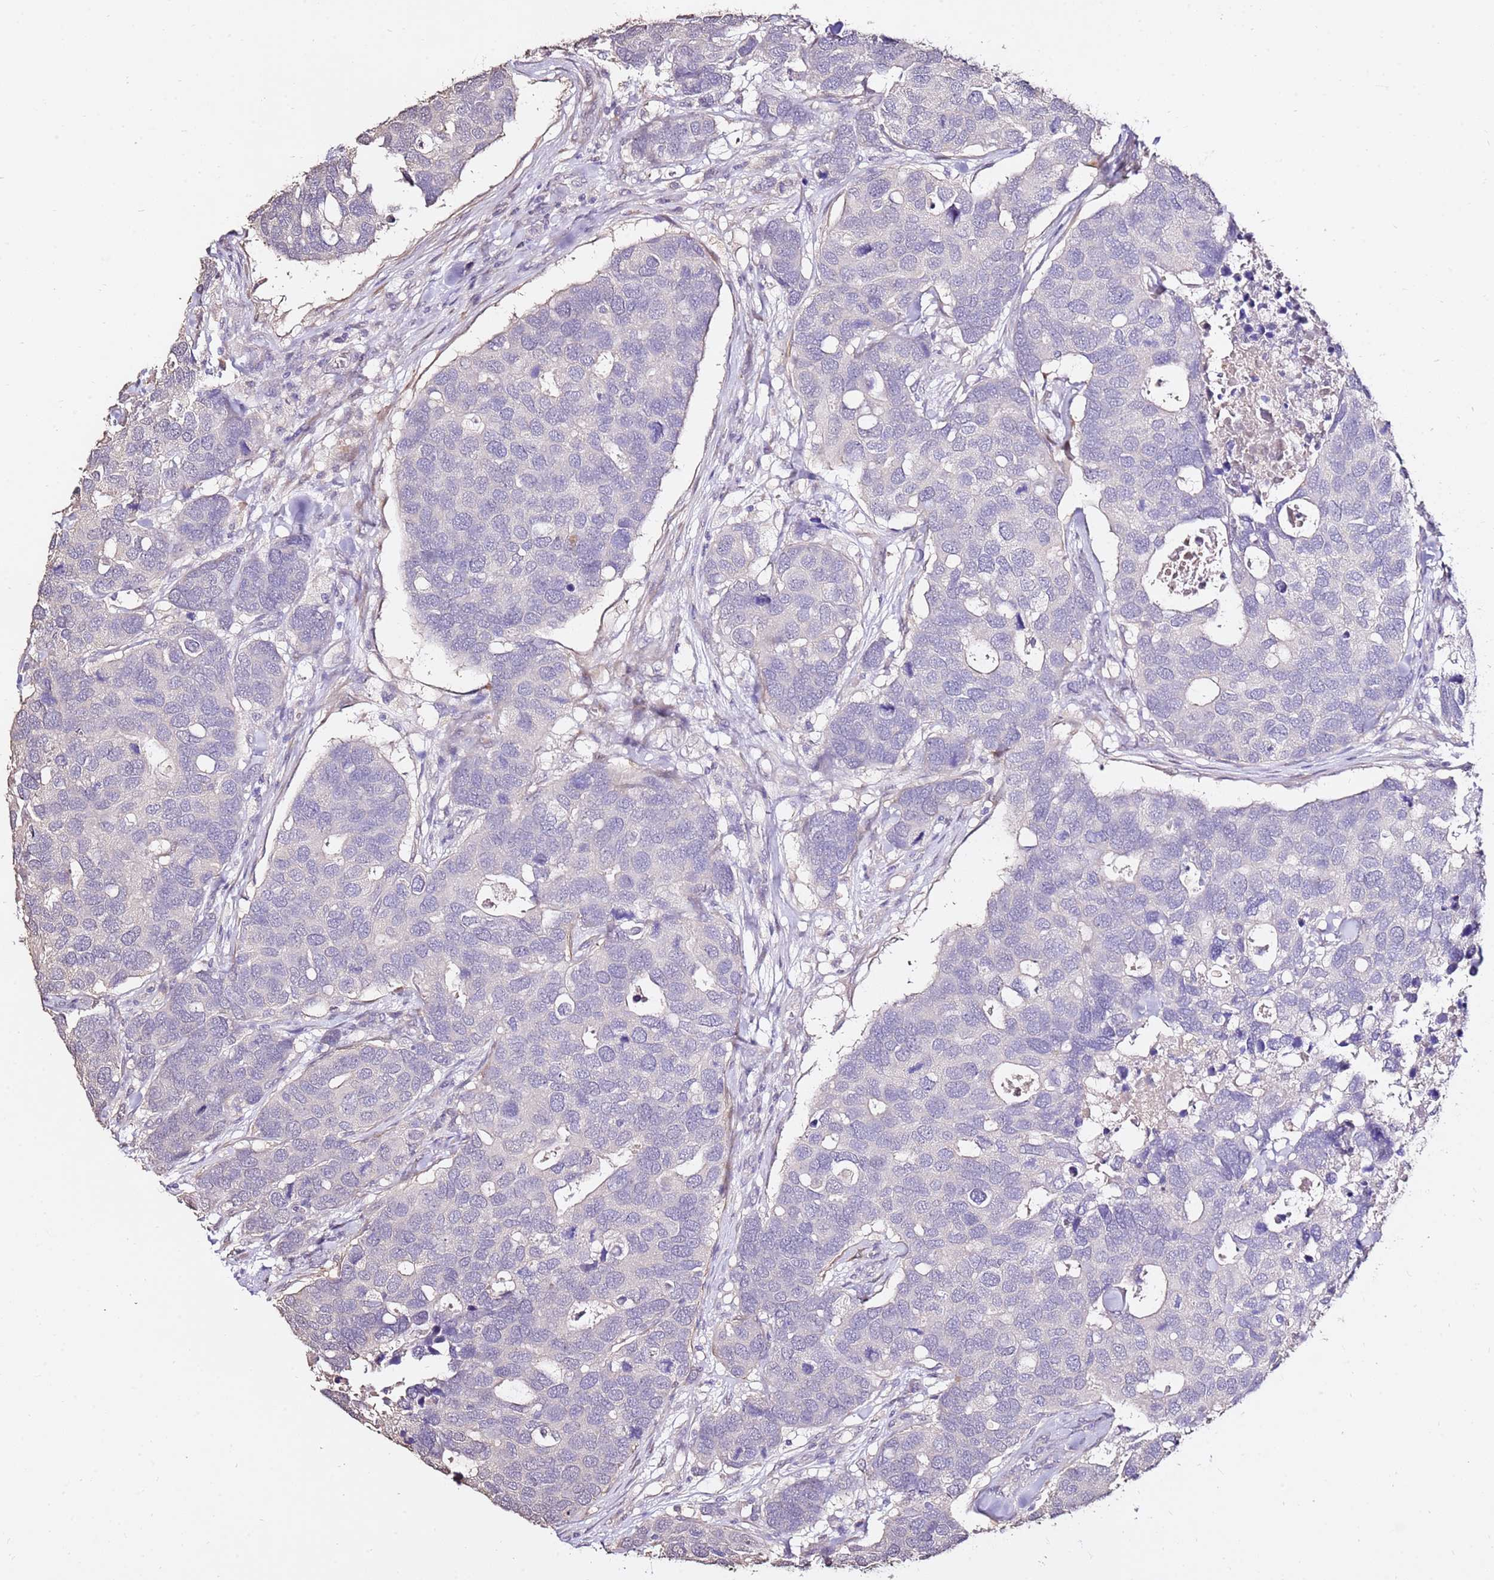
{"staining": {"intensity": "negative", "quantity": "none", "location": "none"}, "tissue": "breast cancer", "cell_type": "Tumor cells", "image_type": "cancer", "snomed": [{"axis": "morphology", "description": "Duct carcinoma"}, {"axis": "topography", "description": "Breast"}], "caption": "DAB (3,3'-diaminobenzidine) immunohistochemical staining of human breast infiltrating ductal carcinoma reveals no significant positivity in tumor cells.", "gene": "ART5", "patient": {"sex": "female", "age": 83}}